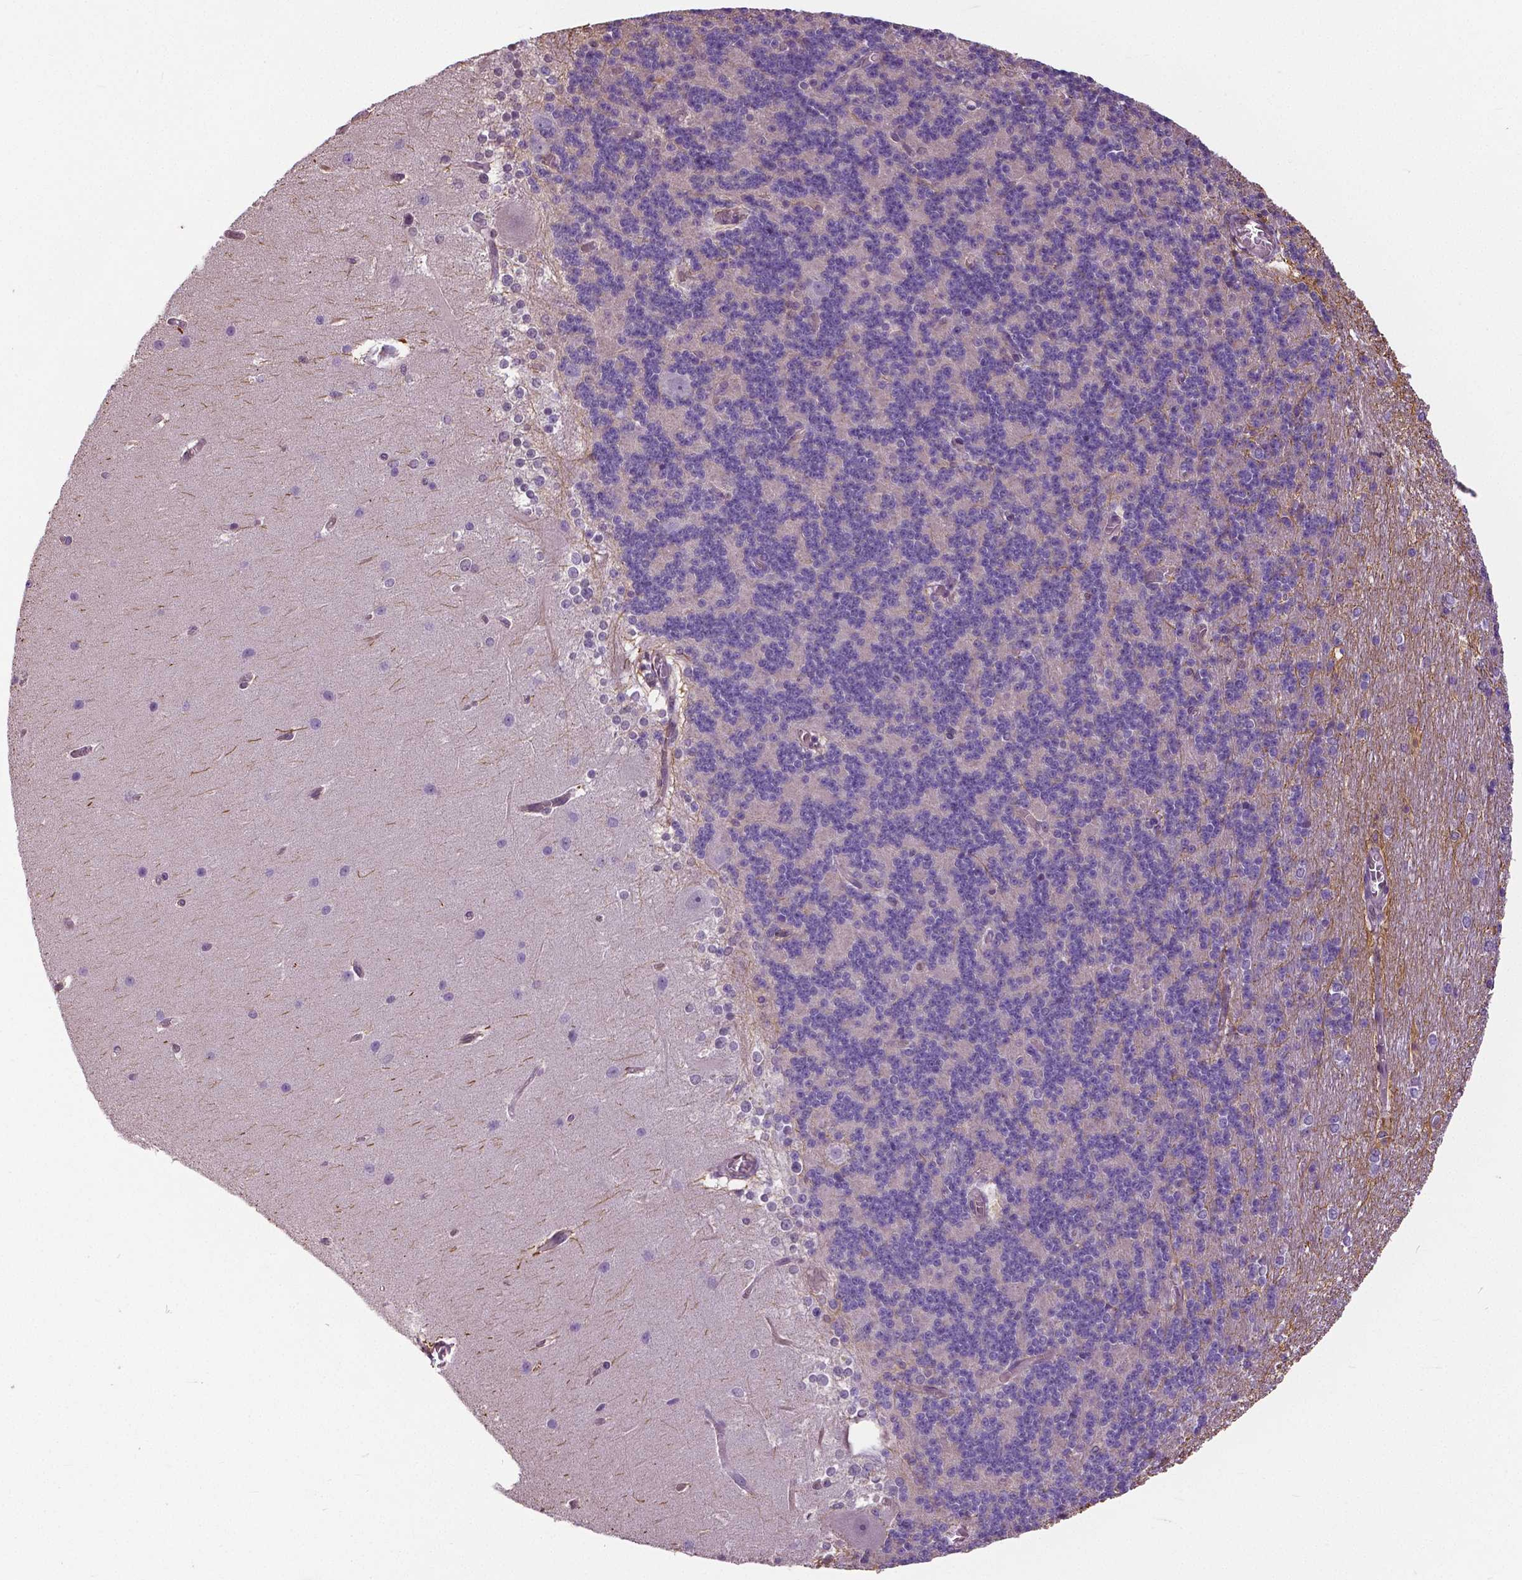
{"staining": {"intensity": "negative", "quantity": "none", "location": "none"}, "tissue": "cerebellum", "cell_type": "Cells in granular layer", "image_type": "normal", "snomed": [{"axis": "morphology", "description": "Normal tissue, NOS"}, {"axis": "topography", "description": "Cerebellum"}], "caption": "A high-resolution photomicrograph shows immunohistochemistry staining of normal cerebellum, which displays no significant positivity in cells in granular layer.", "gene": "ANXA13", "patient": {"sex": "female", "age": 19}}